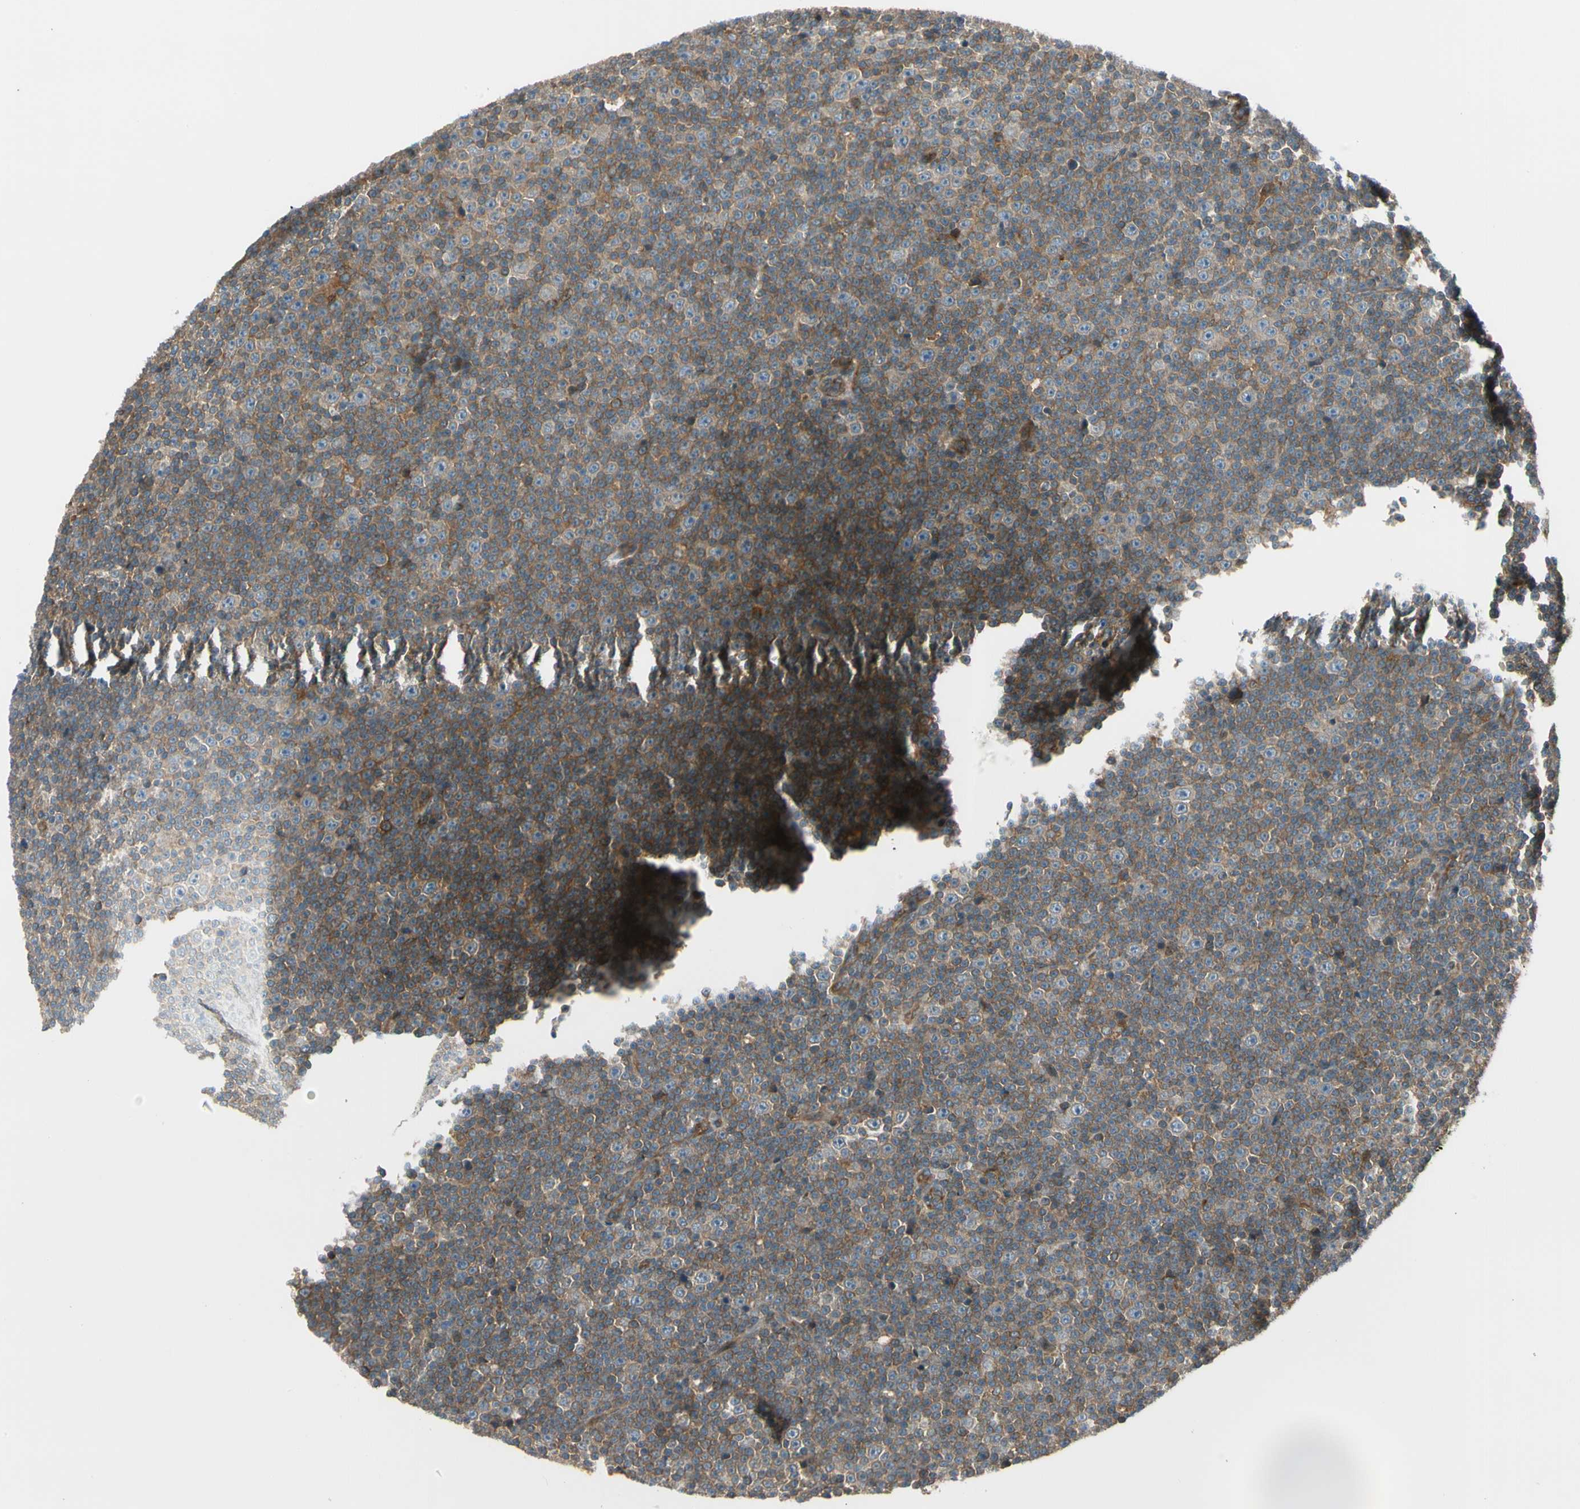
{"staining": {"intensity": "weak", "quantity": ">75%", "location": "cytoplasmic/membranous"}, "tissue": "lymphoma", "cell_type": "Tumor cells", "image_type": "cancer", "snomed": [{"axis": "morphology", "description": "Malignant lymphoma, non-Hodgkin's type, Low grade"}, {"axis": "topography", "description": "Lymph node"}], "caption": "A brown stain labels weak cytoplasmic/membranous staining of a protein in human malignant lymphoma, non-Hodgkin's type (low-grade) tumor cells.", "gene": "TRIO", "patient": {"sex": "female", "age": 67}}